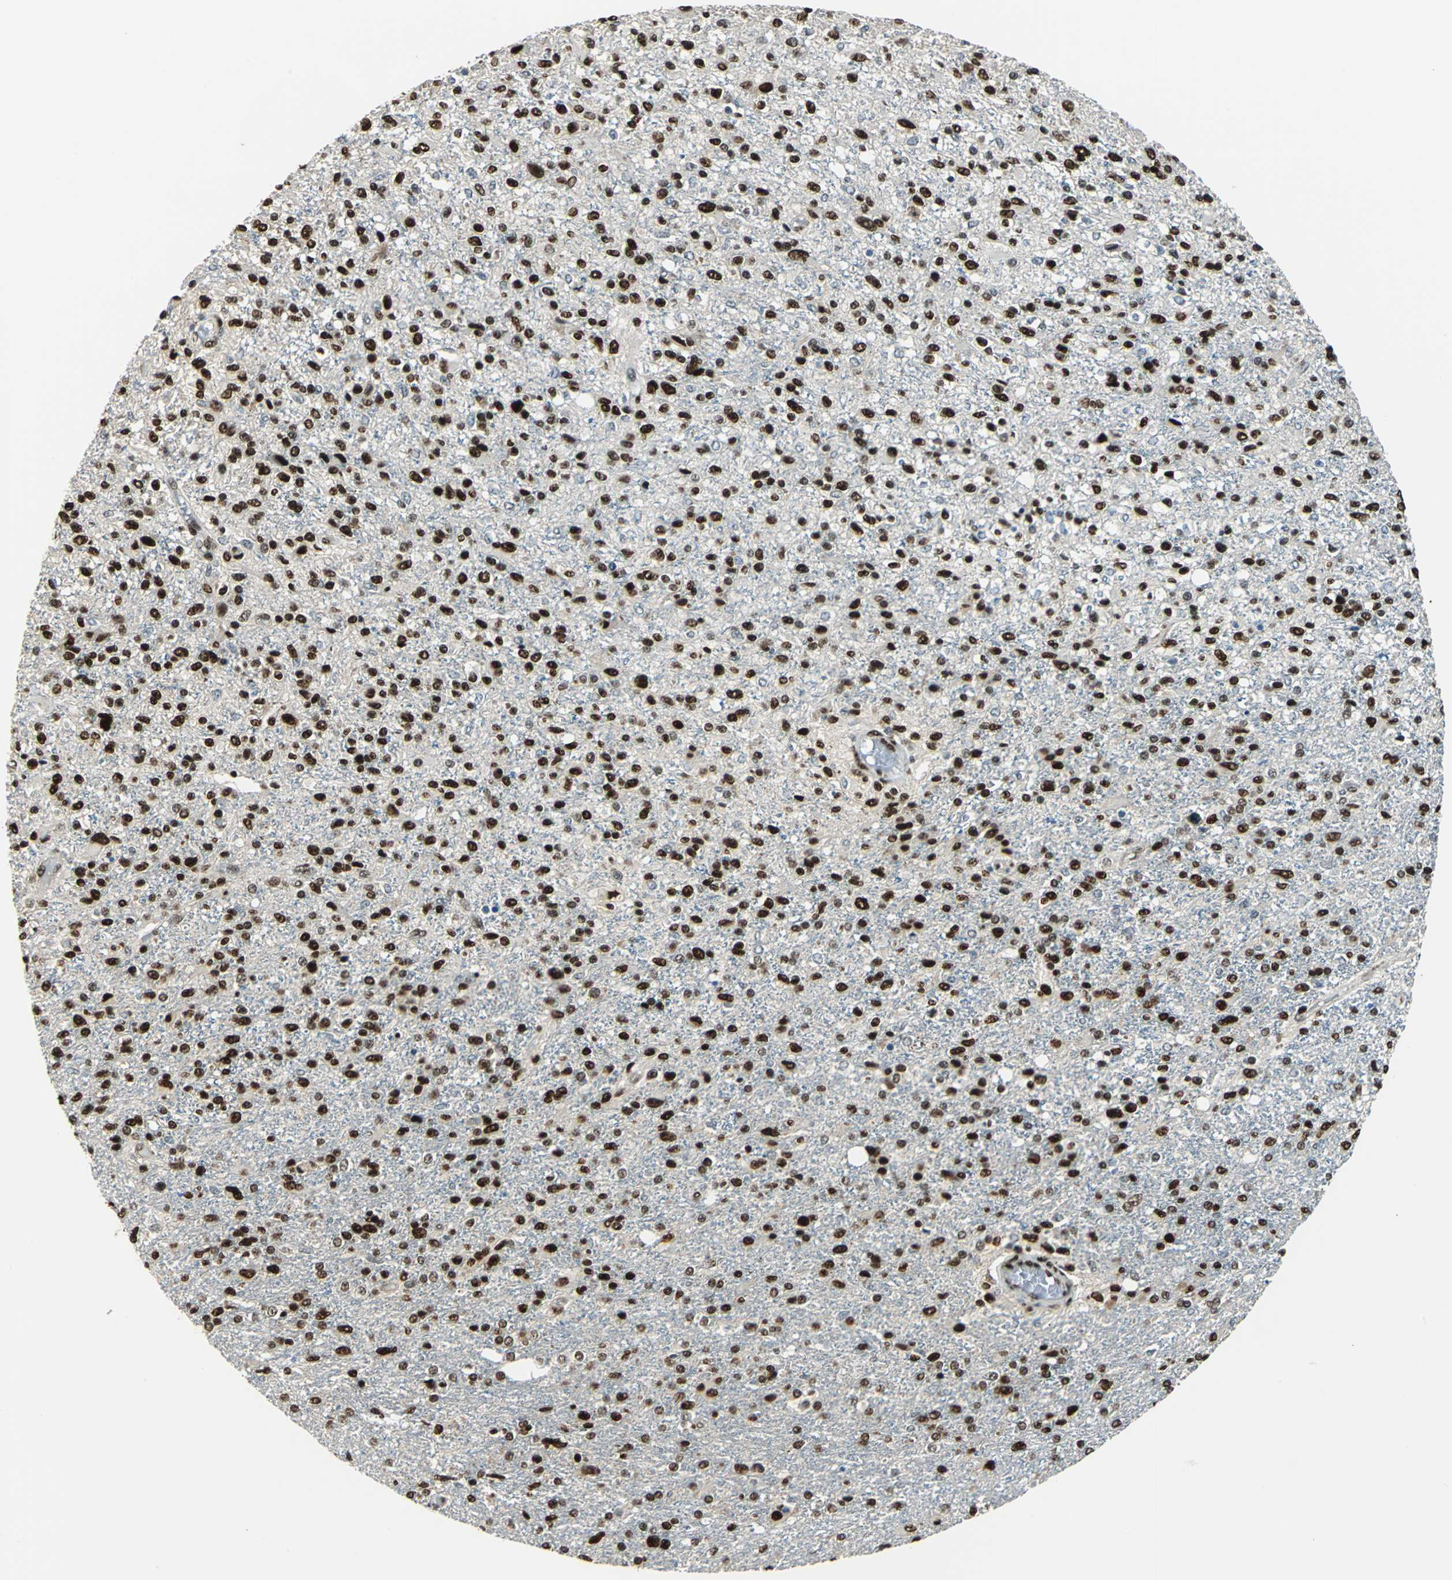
{"staining": {"intensity": "strong", "quantity": ">75%", "location": "nuclear"}, "tissue": "glioma", "cell_type": "Tumor cells", "image_type": "cancer", "snomed": [{"axis": "morphology", "description": "Glioma, malignant, High grade"}, {"axis": "topography", "description": "Cerebral cortex"}], "caption": "Glioma stained with a protein marker displays strong staining in tumor cells.", "gene": "NFIA", "patient": {"sex": "male", "age": 76}}